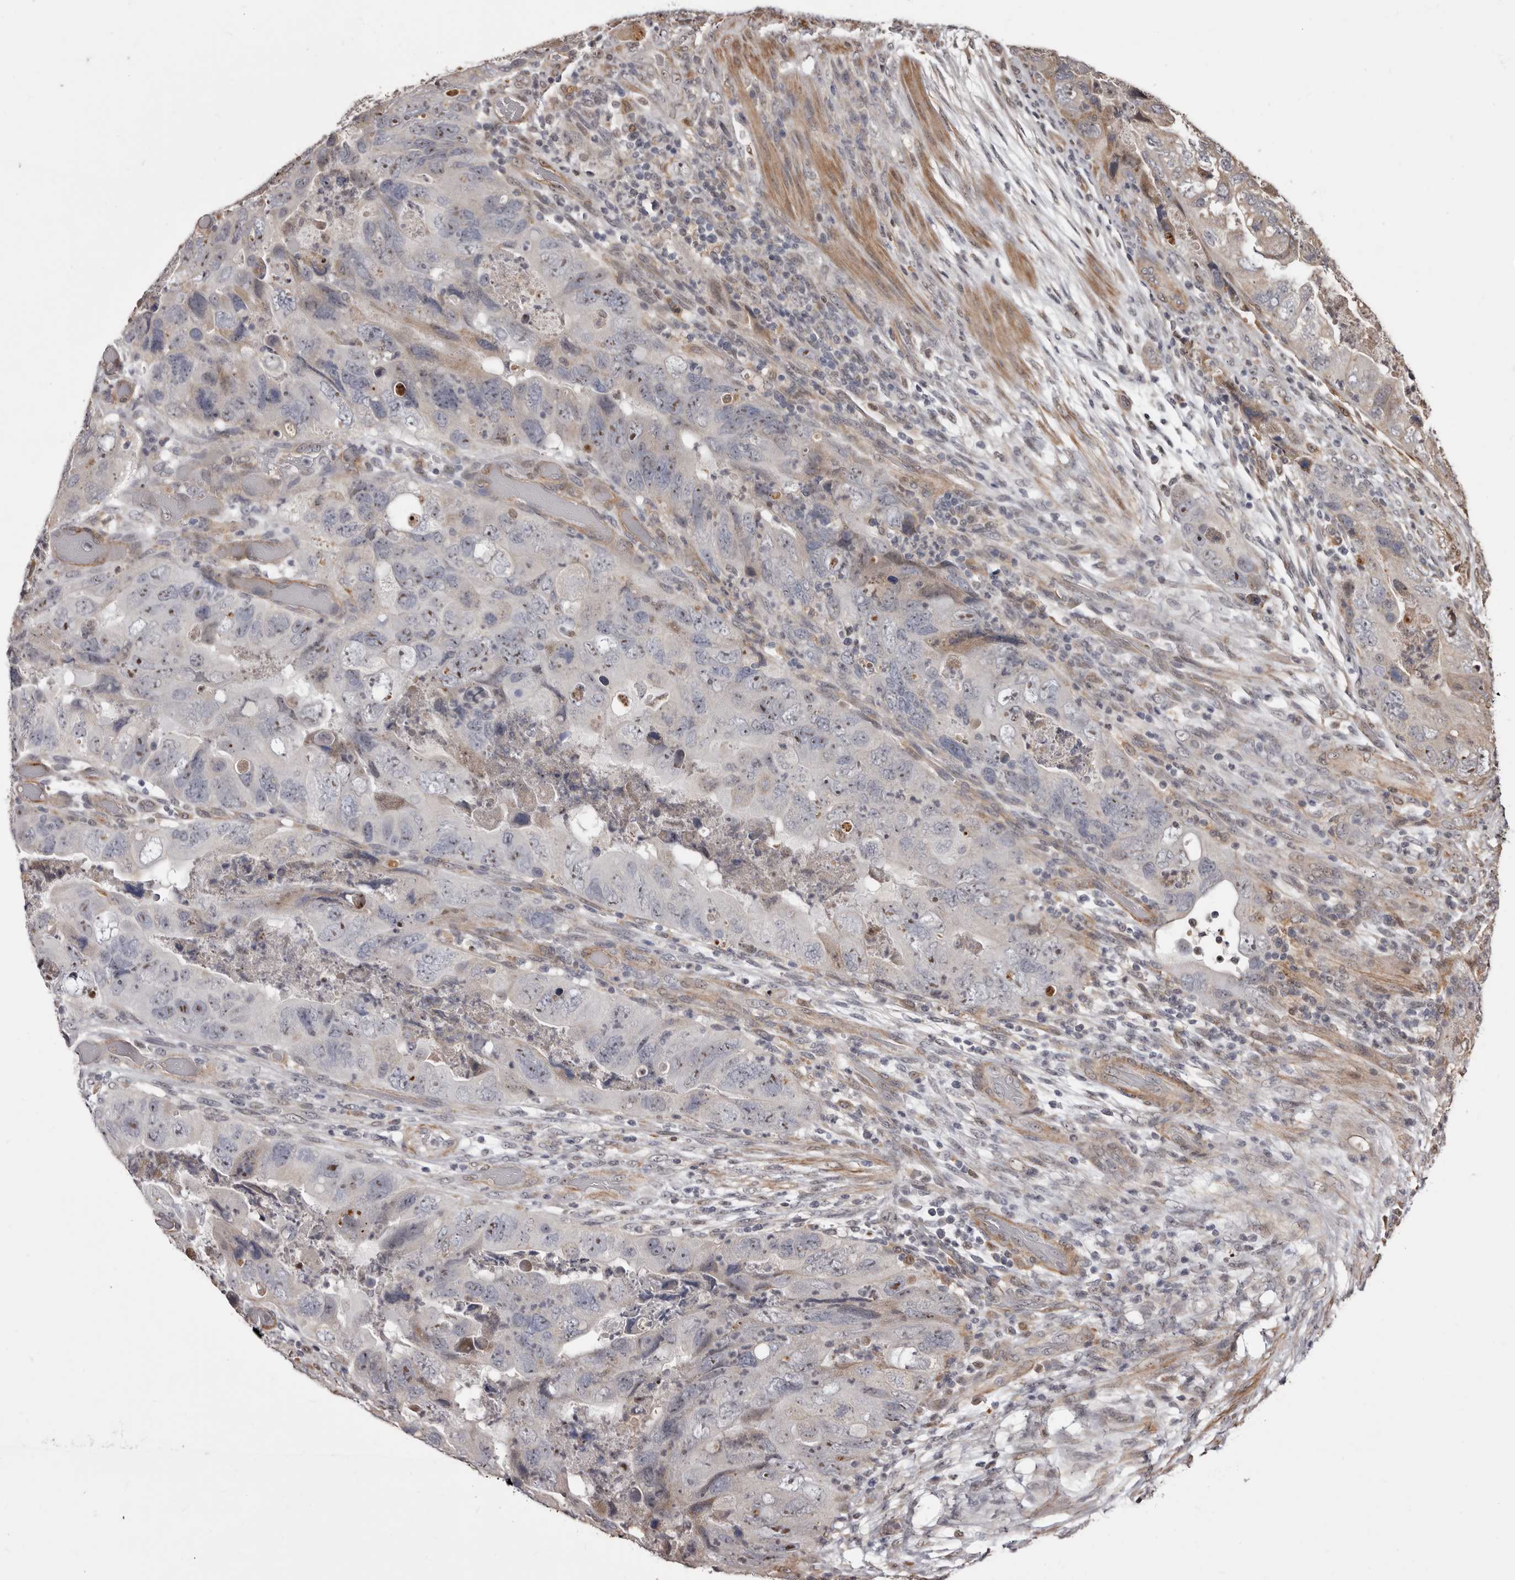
{"staining": {"intensity": "negative", "quantity": "none", "location": "none"}, "tissue": "colorectal cancer", "cell_type": "Tumor cells", "image_type": "cancer", "snomed": [{"axis": "morphology", "description": "Adenocarcinoma, NOS"}, {"axis": "topography", "description": "Rectum"}], "caption": "The image displays no staining of tumor cells in adenocarcinoma (colorectal). The staining was performed using DAB (3,3'-diaminobenzidine) to visualize the protein expression in brown, while the nuclei were stained in blue with hematoxylin (Magnification: 20x).", "gene": "ZCCHC7", "patient": {"sex": "male", "age": 63}}